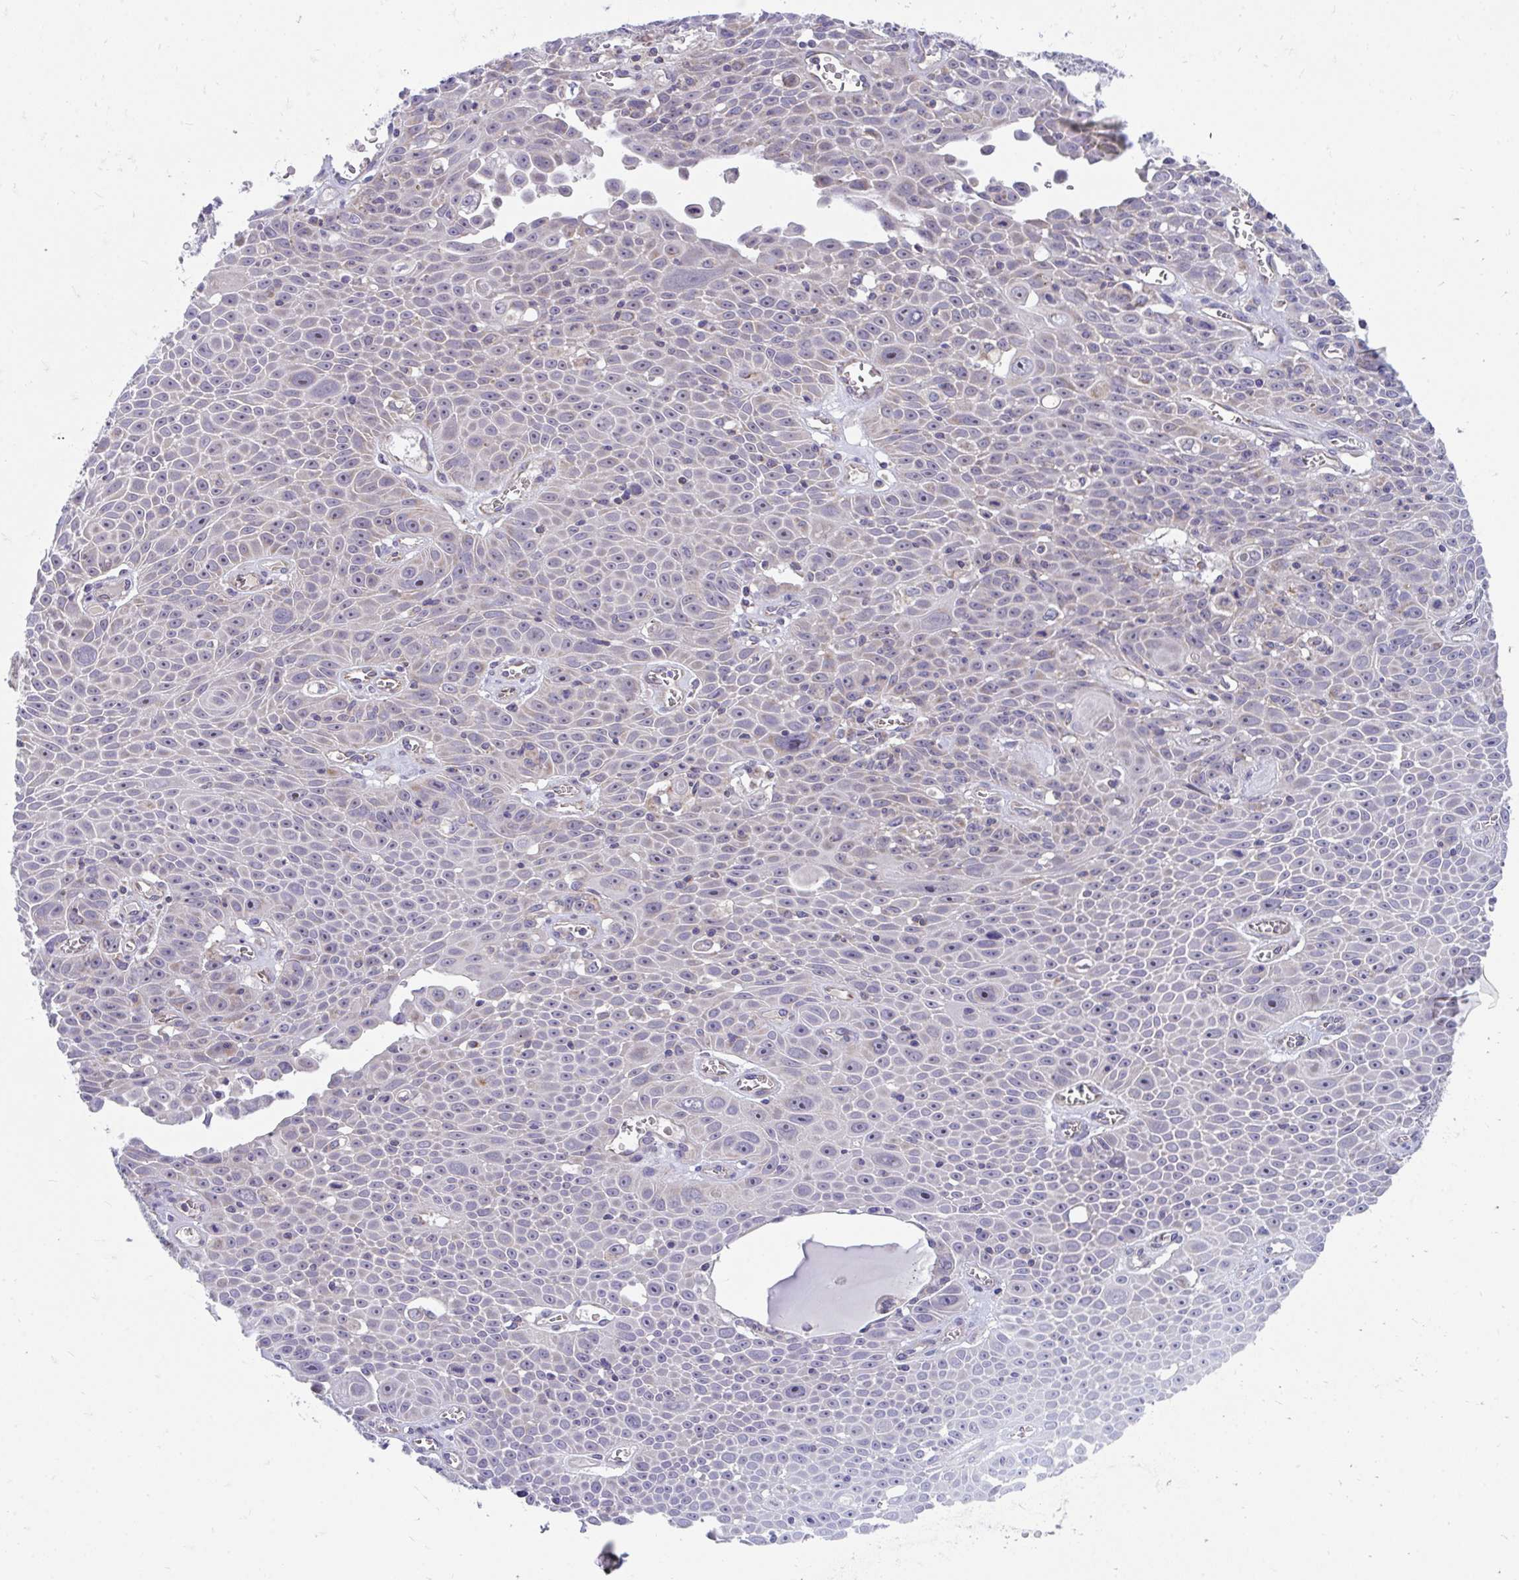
{"staining": {"intensity": "negative", "quantity": "none", "location": "none"}, "tissue": "lung cancer", "cell_type": "Tumor cells", "image_type": "cancer", "snomed": [{"axis": "morphology", "description": "Squamous cell carcinoma, NOS"}, {"axis": "morphology", "description": "Squamous cell carcinoma, metastatic, NOS"}, {"axis": "topography", "description": "Lymph node"}, {"axis": "topography", "description": "Lung"}], "caption": "This is an IHC micrograph of lung cancer. There is no staining in tumor cells.", "gene": "FHIP1B", "patient": {"sex": "female", "age": 62}}